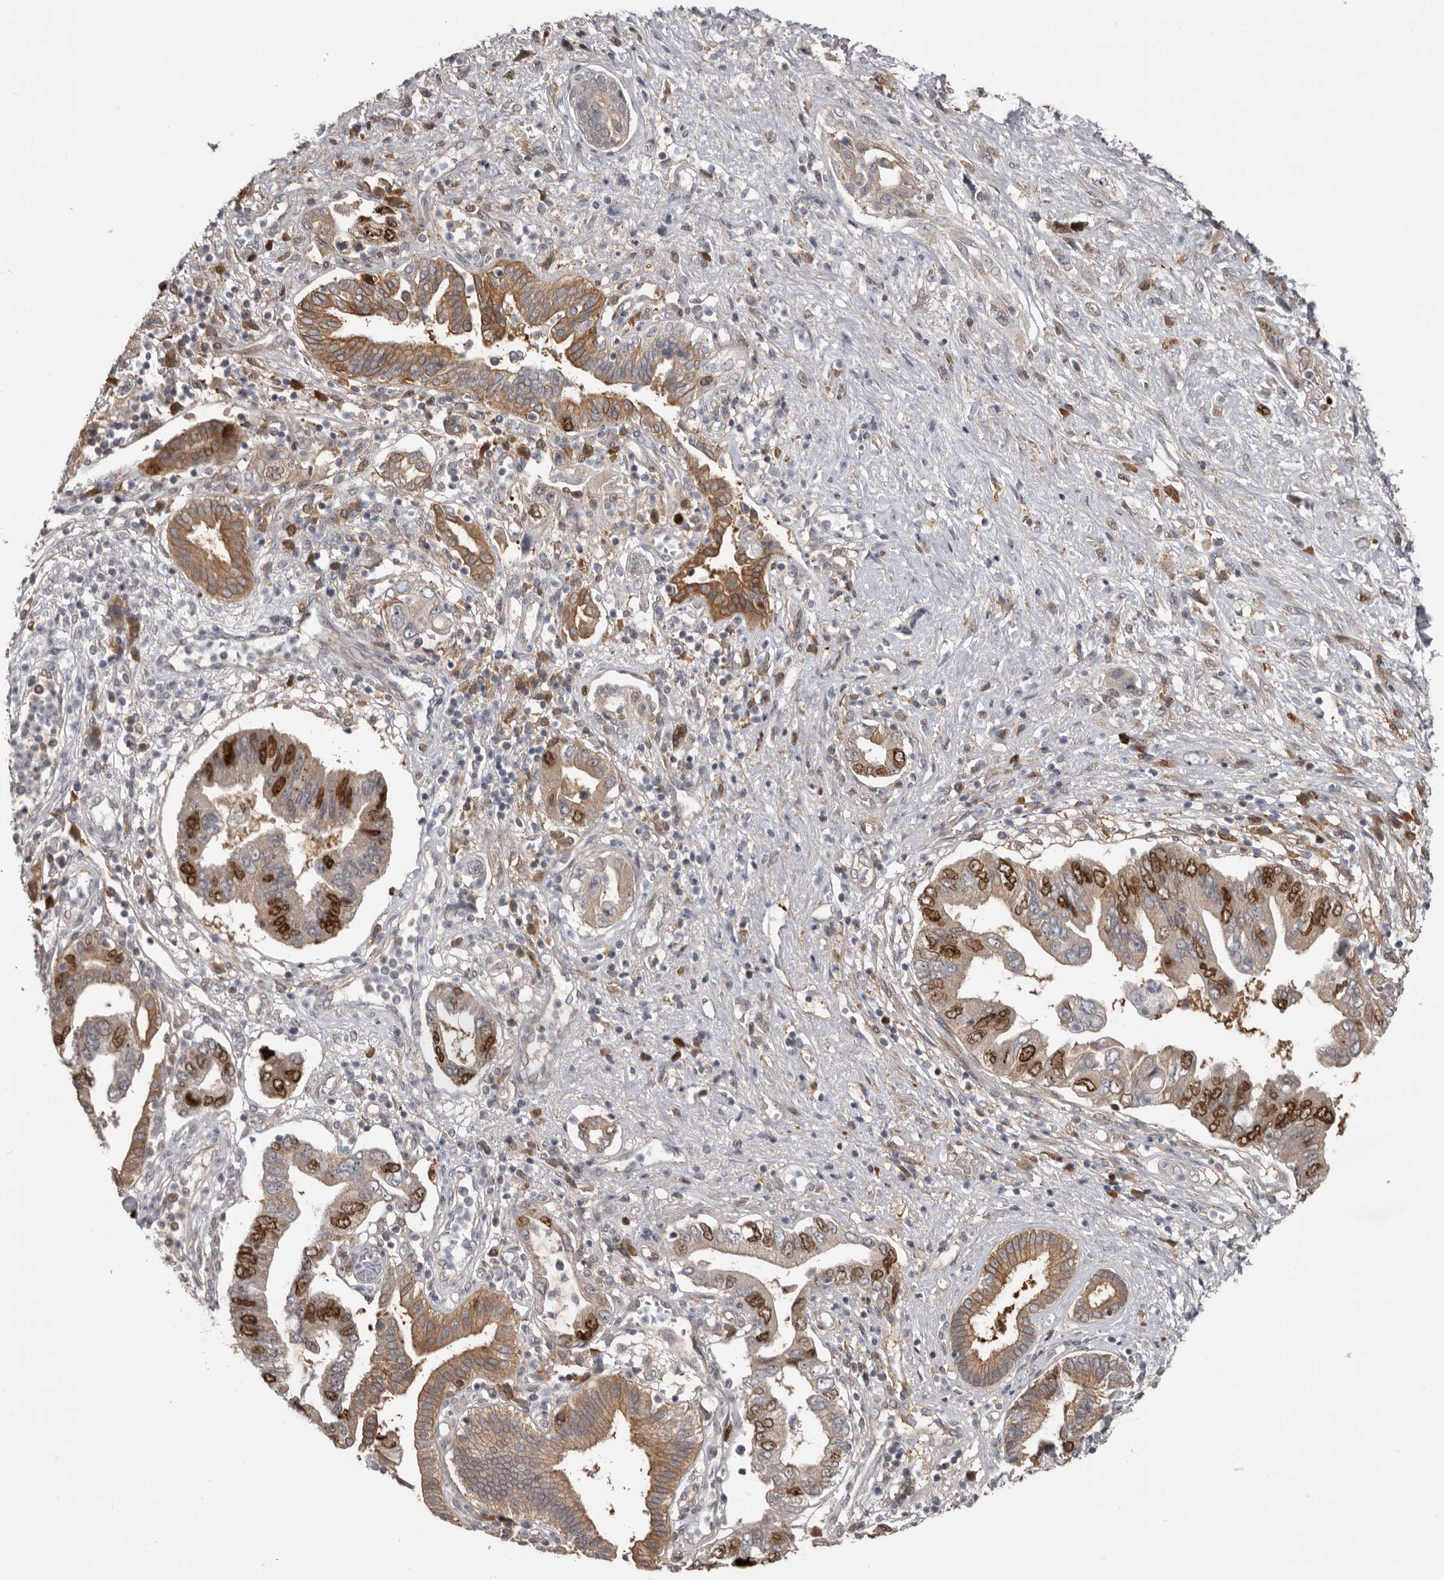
{"staining": {"intensity": "moderate", "quantity": "25%-75%", "location": "cytoplasmic/membranous,nuclear"}, "tissue": "pancreatic cancer", "cell_type": "Tumor cells", "image_type": "cancer", "snomed": [{"axis": "morphology", "description": "Adenocarcinoma, NOS"}, {"axis": "topography", "description": "Pancreas"}], "caption": "Human pancreatic adenocarcinoma stained with a protein marker reveals moderate staining in tumor cells.", "gene": "CDCA8", "patient": {"sex": "female", "age": 73}}